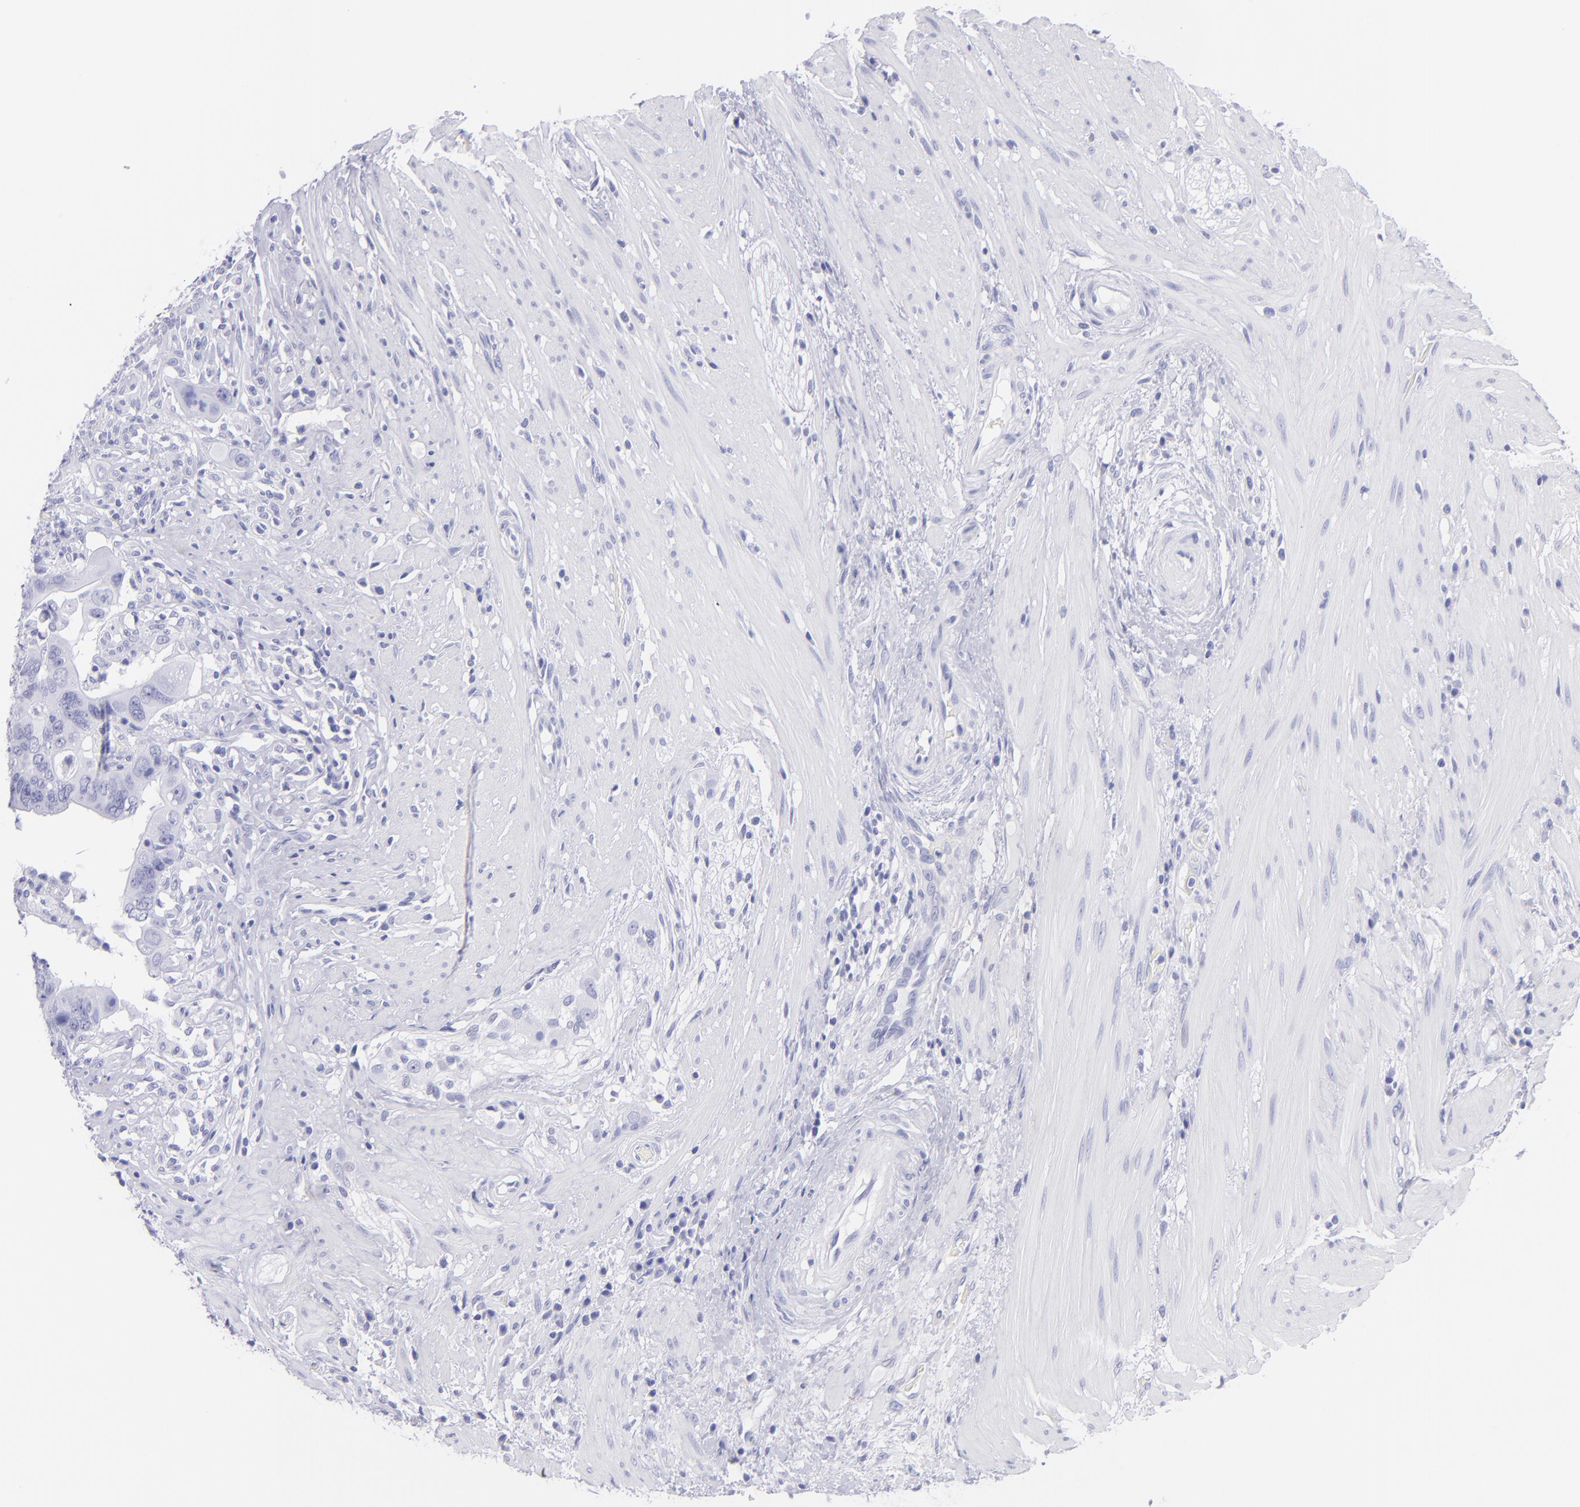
{"staining": {"intensity": "negative", "quantity": "none", "location": "none"}, "tissue": "colorectal cancer", "cell_type": "Tumor cells", "image_type": "cancer", "snomed": [{"axis": "morphology", "description": "Adenocarcinoma, NOS"}, {"axis": "topography", "description": "Rectum"}], "caption": "The immunohistochemistry micrograph has no significant positivity in tumor cells of colorectal cancer tissue.", "gene": "PIP", "patient": {"sex": "male", "age": 53}}